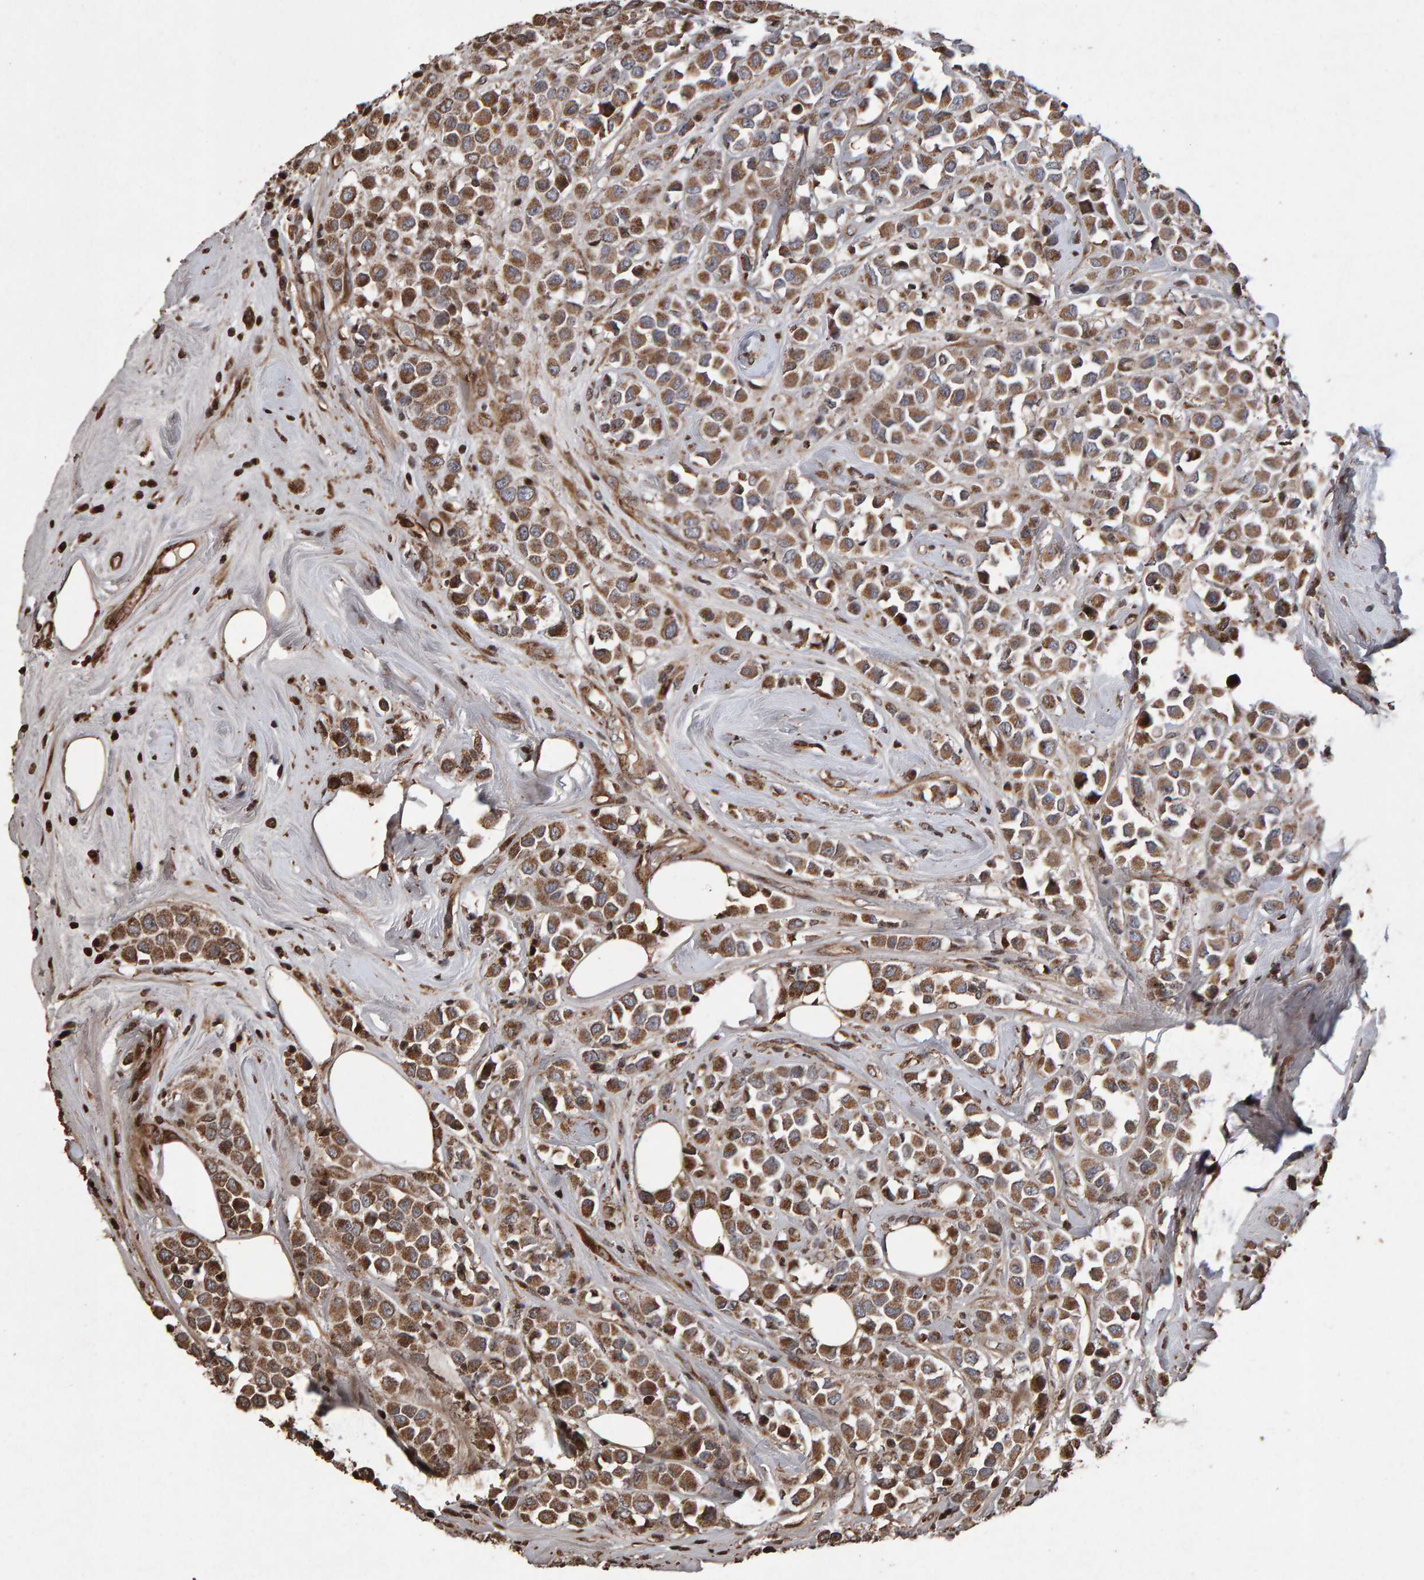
{"staining": {"intensity": "moderate", "quantity": ">75%", "location": "cytoplasmic/membranous"}, "tissue": "breast cancer", "cell_type": "Tumor cells", "image_type": "cancer", "snomed": [{"axis": "morphology", "description": "Duct carcinoma"}, {"axis": "topography", "description": "Breast"}], "caption": "Protein positivity by IHC exhibits moderate cytoplasmic/membranous staining in about >75% of tumor cells in intraductal carcinoma (breast).", "gene": "OSBP2", "patient": {"sex": "female", "age": 61}}